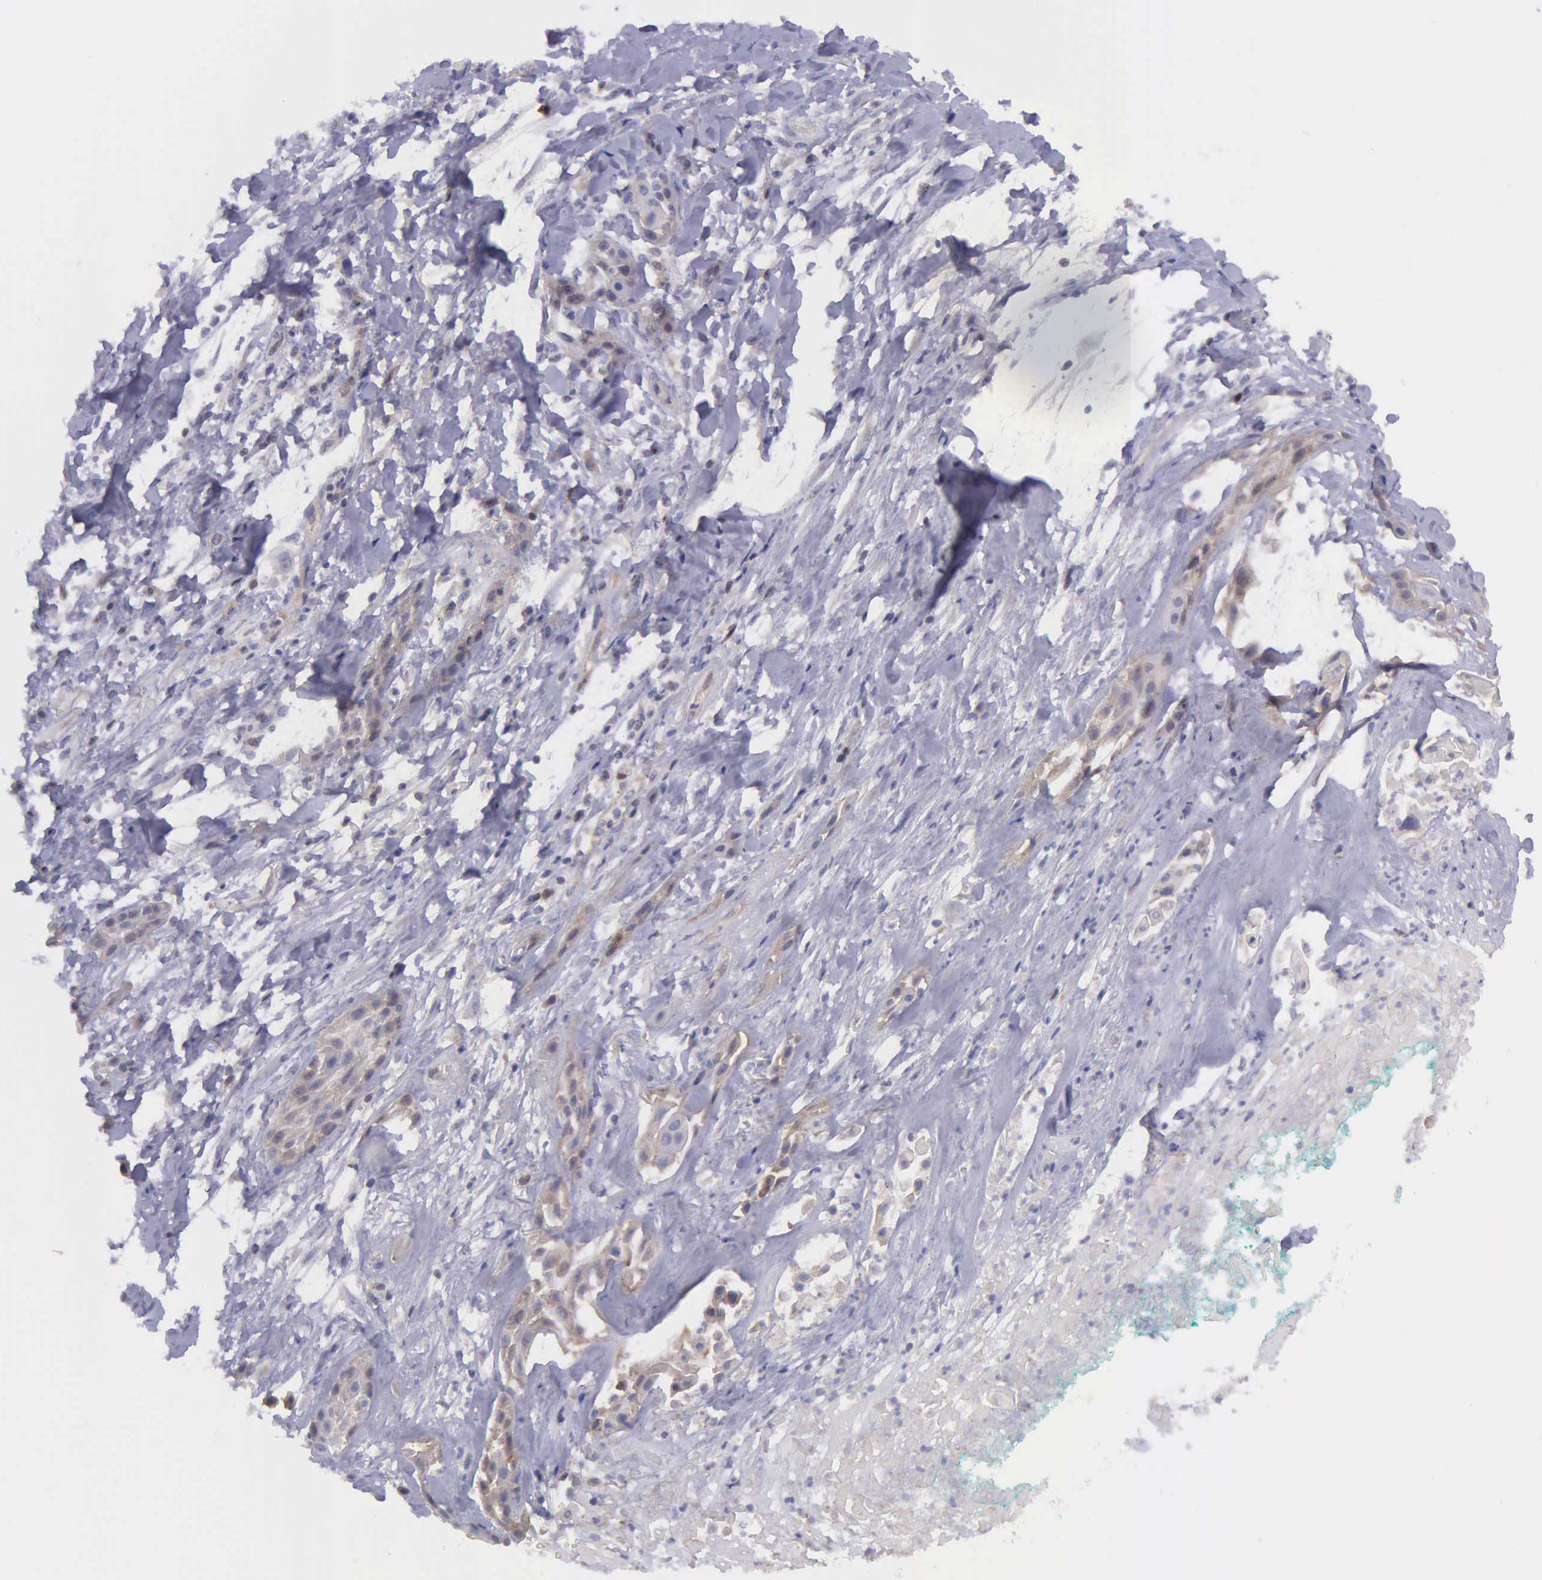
{"staining": {"intensity": "negative", "quantity": "none", "location": "none"}, "tissue": "skin cancer", "cell_type": "Tumor cells", "image_type": "cancer", "snomed": [{"axis": "morphology", "description": "Squamous cell carcinoma, NOS"}, {"axis": "topography", "description": "Skin"}, {"axis": "topography", "description": "Anal"}], "caption": "Tumor cells show no significant protein staining in skin cancer.", "gene": "MICAL3", "patient": {"sex": "male", "age": 64}}